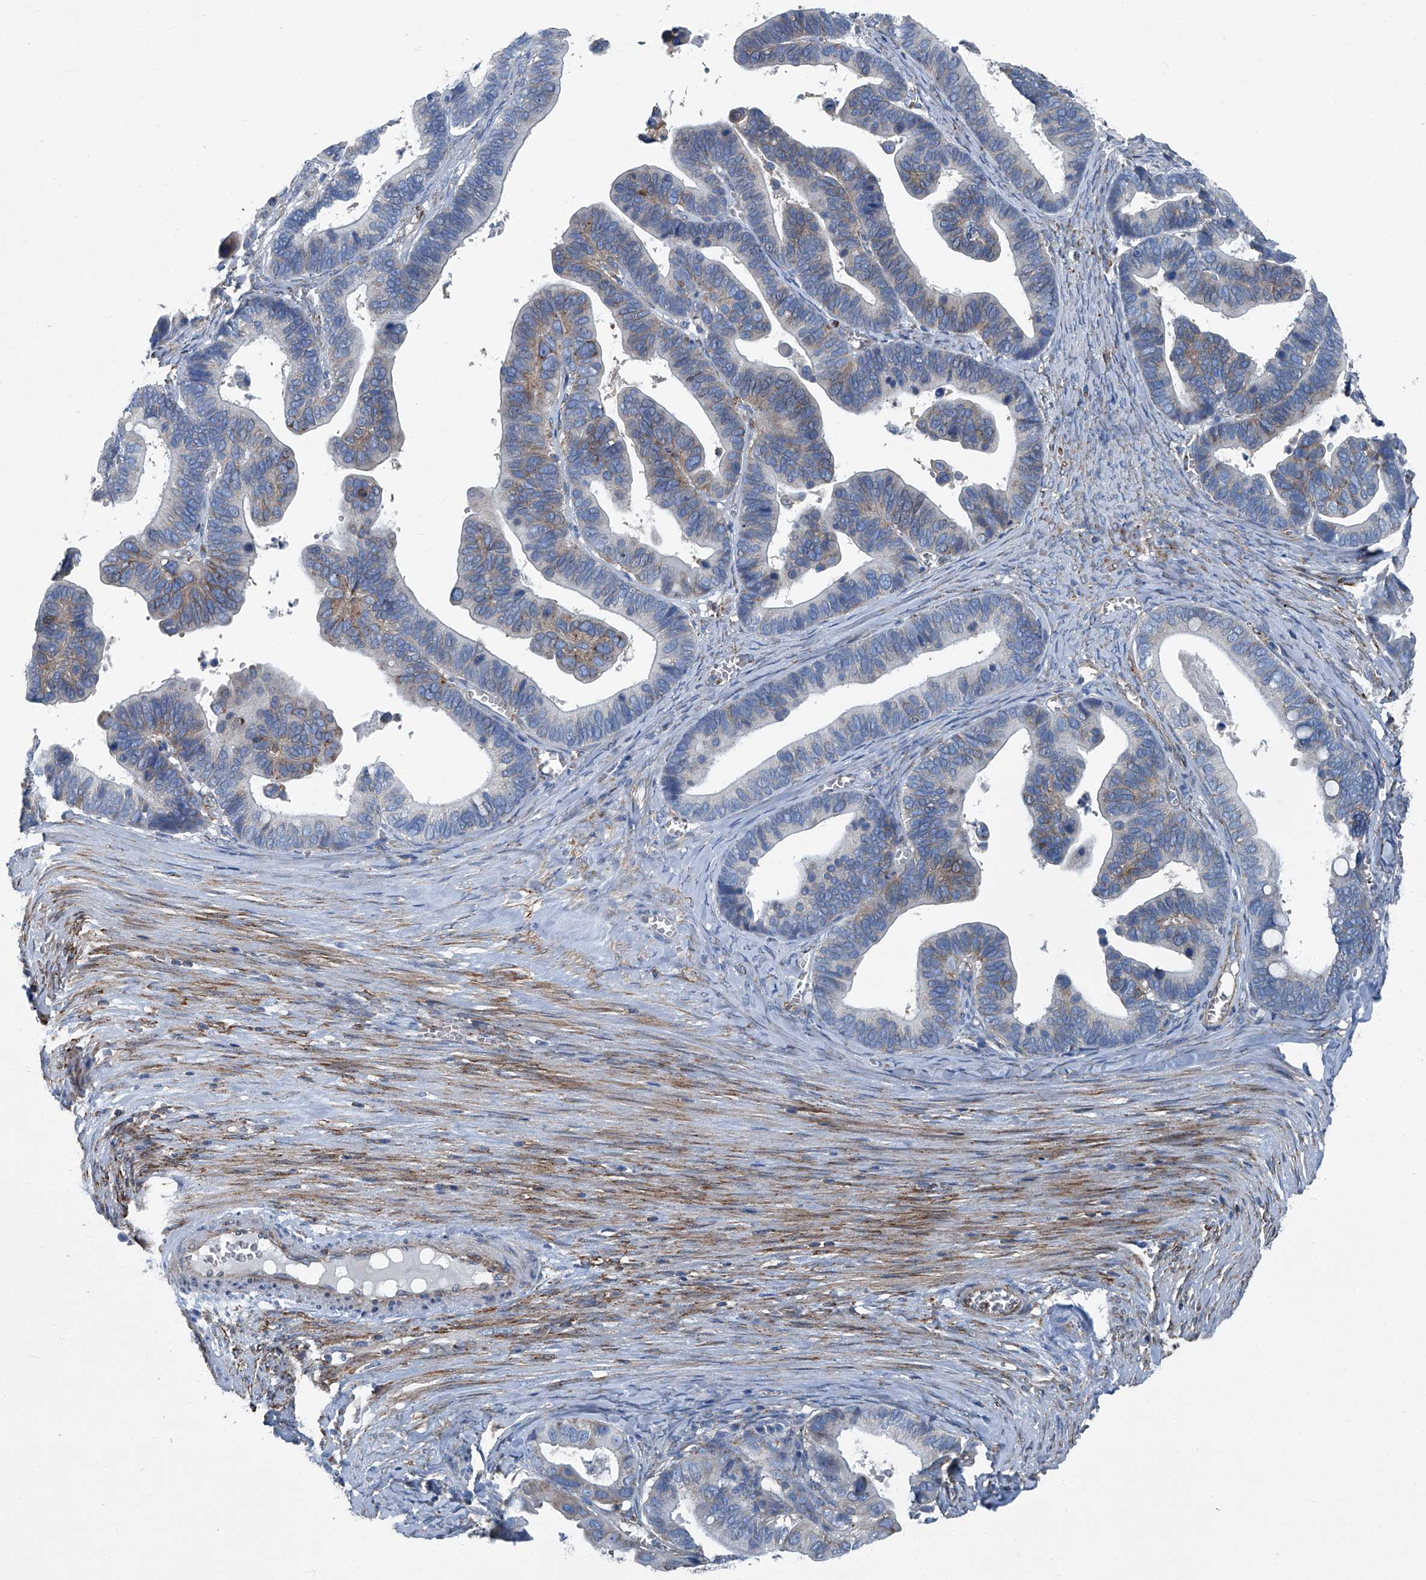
{"staining": {"intensity": "weak", "quantity": "<25%", "location": "cytoplasmic/membranous"}, "tissue": "ovarian cancer", "cell_type": "Tumor cells", "image_type": "cancer", "snomed": [{"axis": "morphology", "description": "Cystadenocarcinoma, serous, NOS"}, {"axis": "topography", "description": "Ovary"}], "caption": "This is an immunohistochemistry photomicrograph of ovarian cancer. There is no positivity in tumor cells.", "gene": "SEPTIN7", "patient": {"sex": "female", "age": 56}}